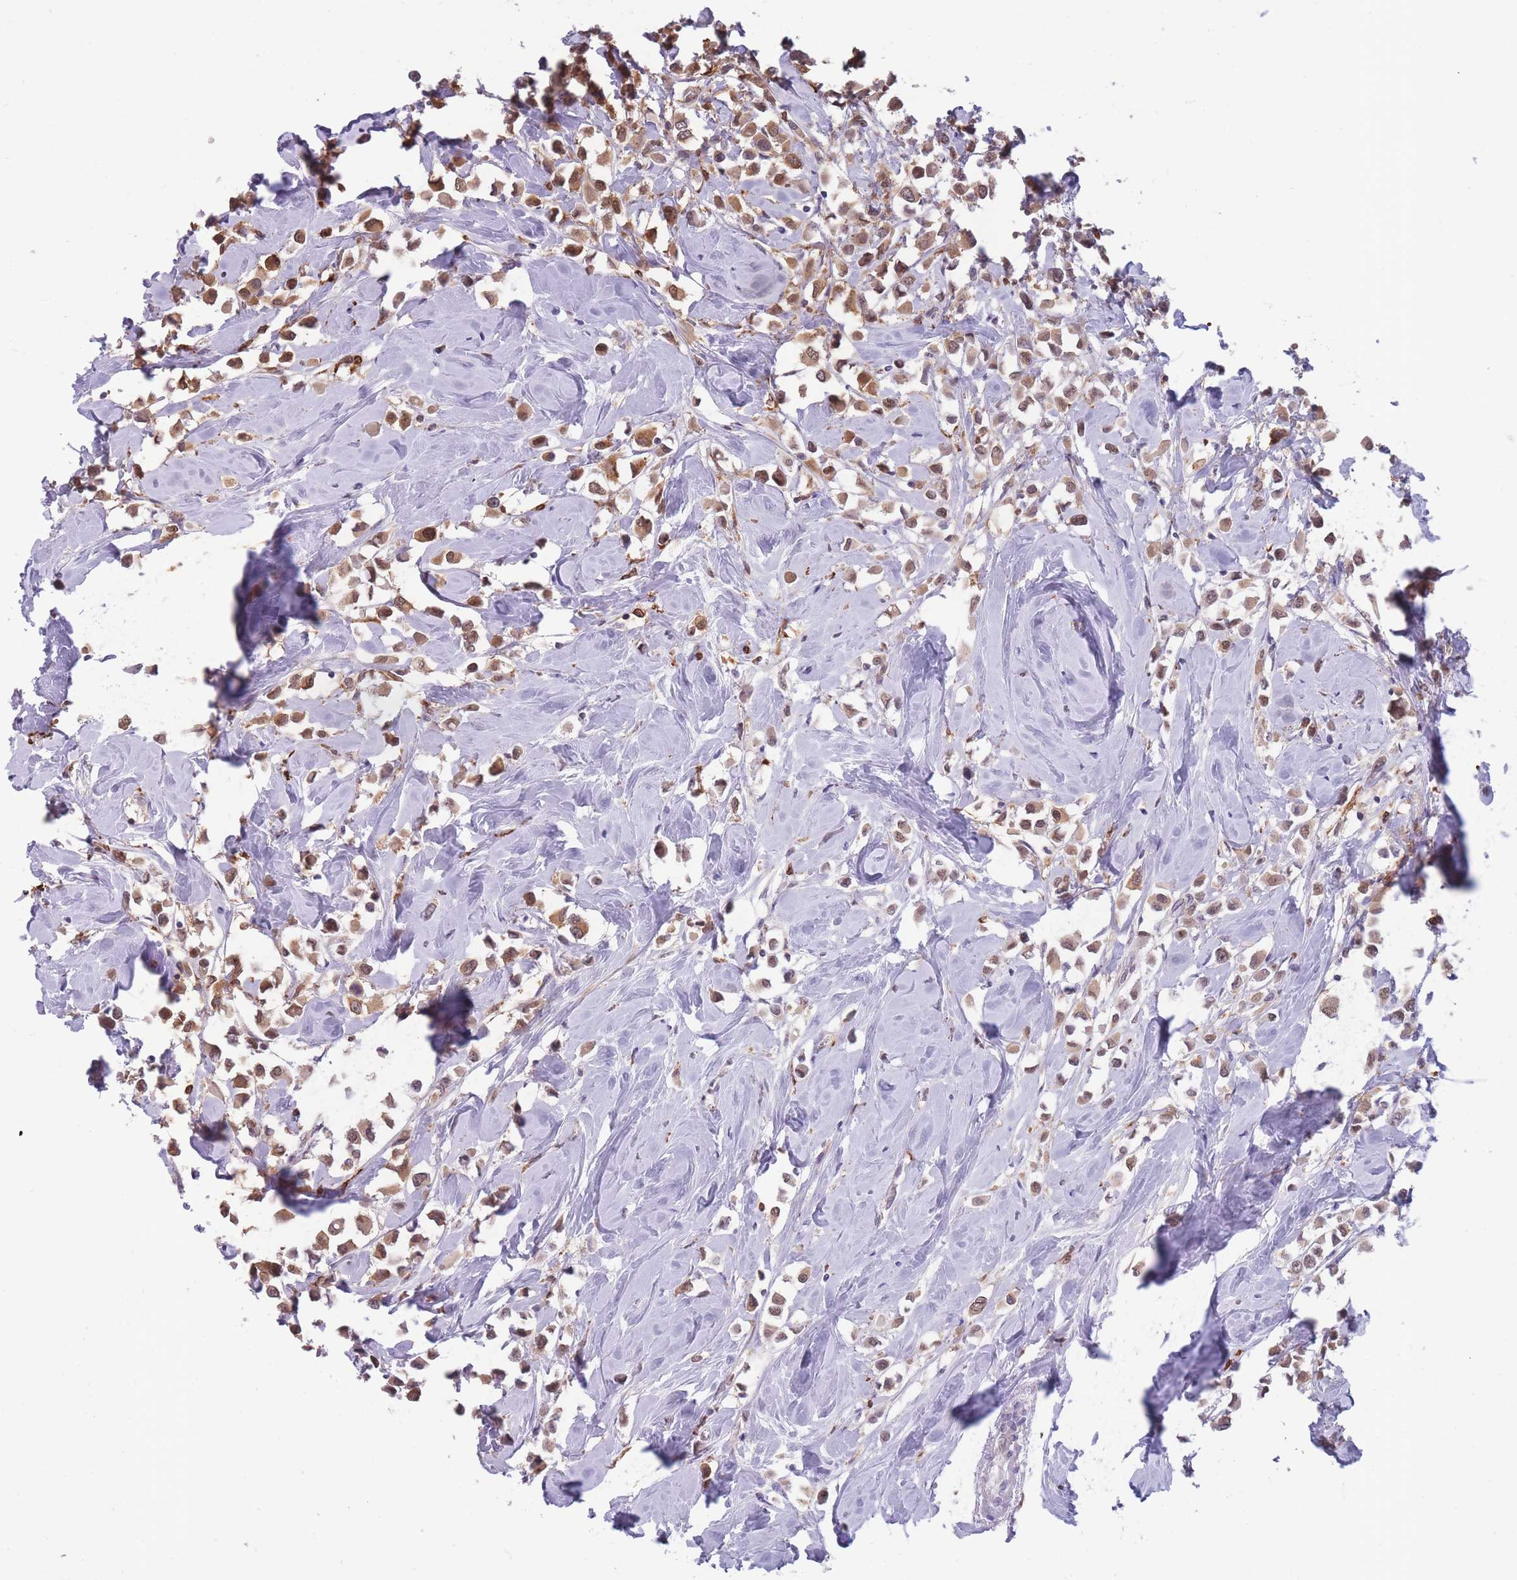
{"staining": {"intensity": "moderate", "quantity": ">75%", "location": "cytoplasmic/membranous,nuclear"}, "tissue": "breast cancer", "cell_type": "Tumor cells", "image_type": "cancer", "snomed": [{"axis": "morphology", "description": "Duct carcinoma"}, {"axis": "topography", "description": "Breast"}], "caption": "IHC staining of breast invasive ductal carcinoma, which demonstrates medium levels of moderate cytoplasmic/membranous and nuclear staining in approximately >75% of tumor cells indicating moderate cytoplasmic/membranous and nuclear protein staining. The staining was performed using DAB (brown) for protein detection and nuclei were counterstained in hematoxylin (blue).", "gene": "TMEM121", "patient": {"sex": "female", "age": 61}}